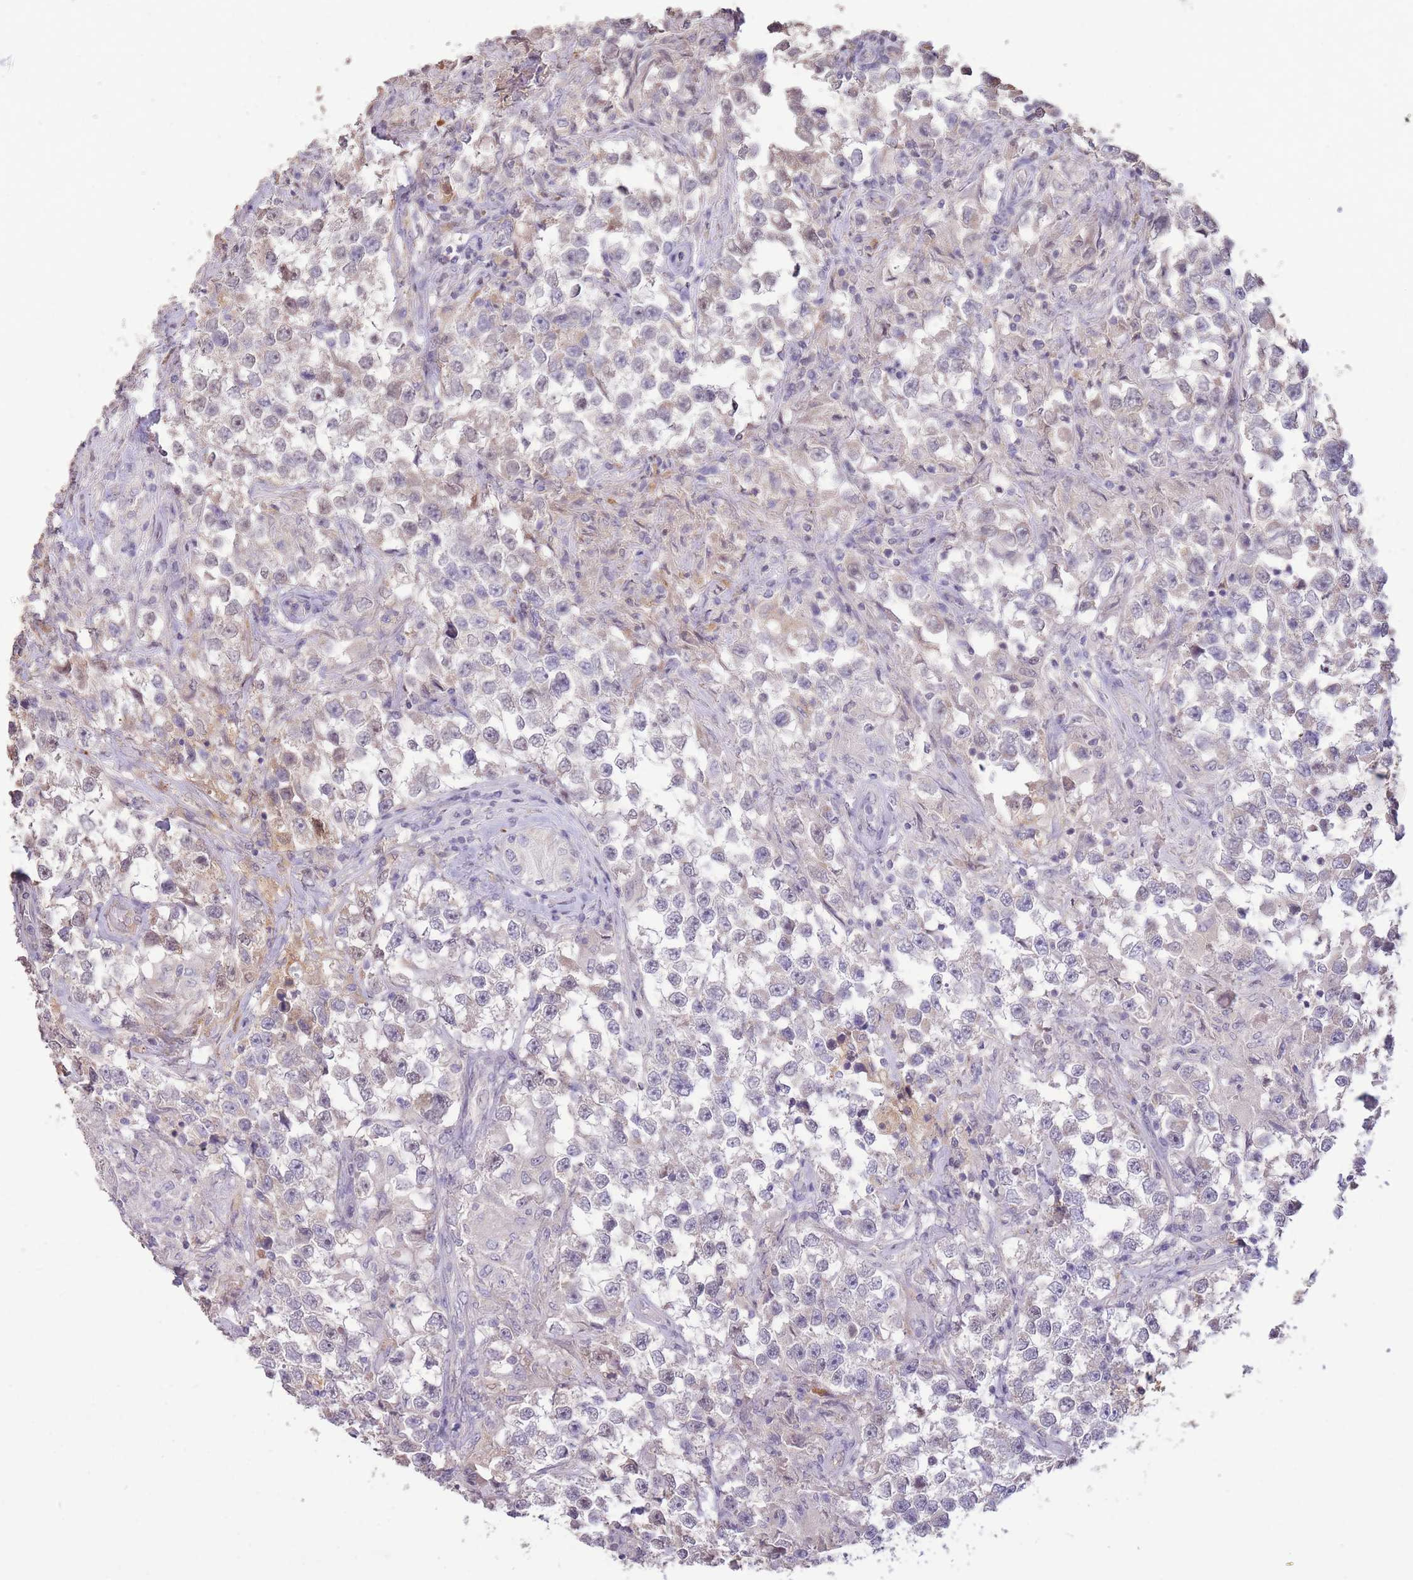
{"staining": {"intensity": "moderate", "quantity": "<25%", "location": "nuclear"}, "tissue": "testis cancer", "cell_type": "Tumor cells", "image_type": "cancer", "snomed": [{"axis": "morphology", "description": "Seminoma, NOS"}, {"axis": "topography", "description": "Testis"}], "caption": "Brown immunohistochemical staining in human testis seminoma shows moderate nuclear staining in about <25% of tumor cells.", "gene": "RGS14", "patient": {"sex": "male", "age": 46}}